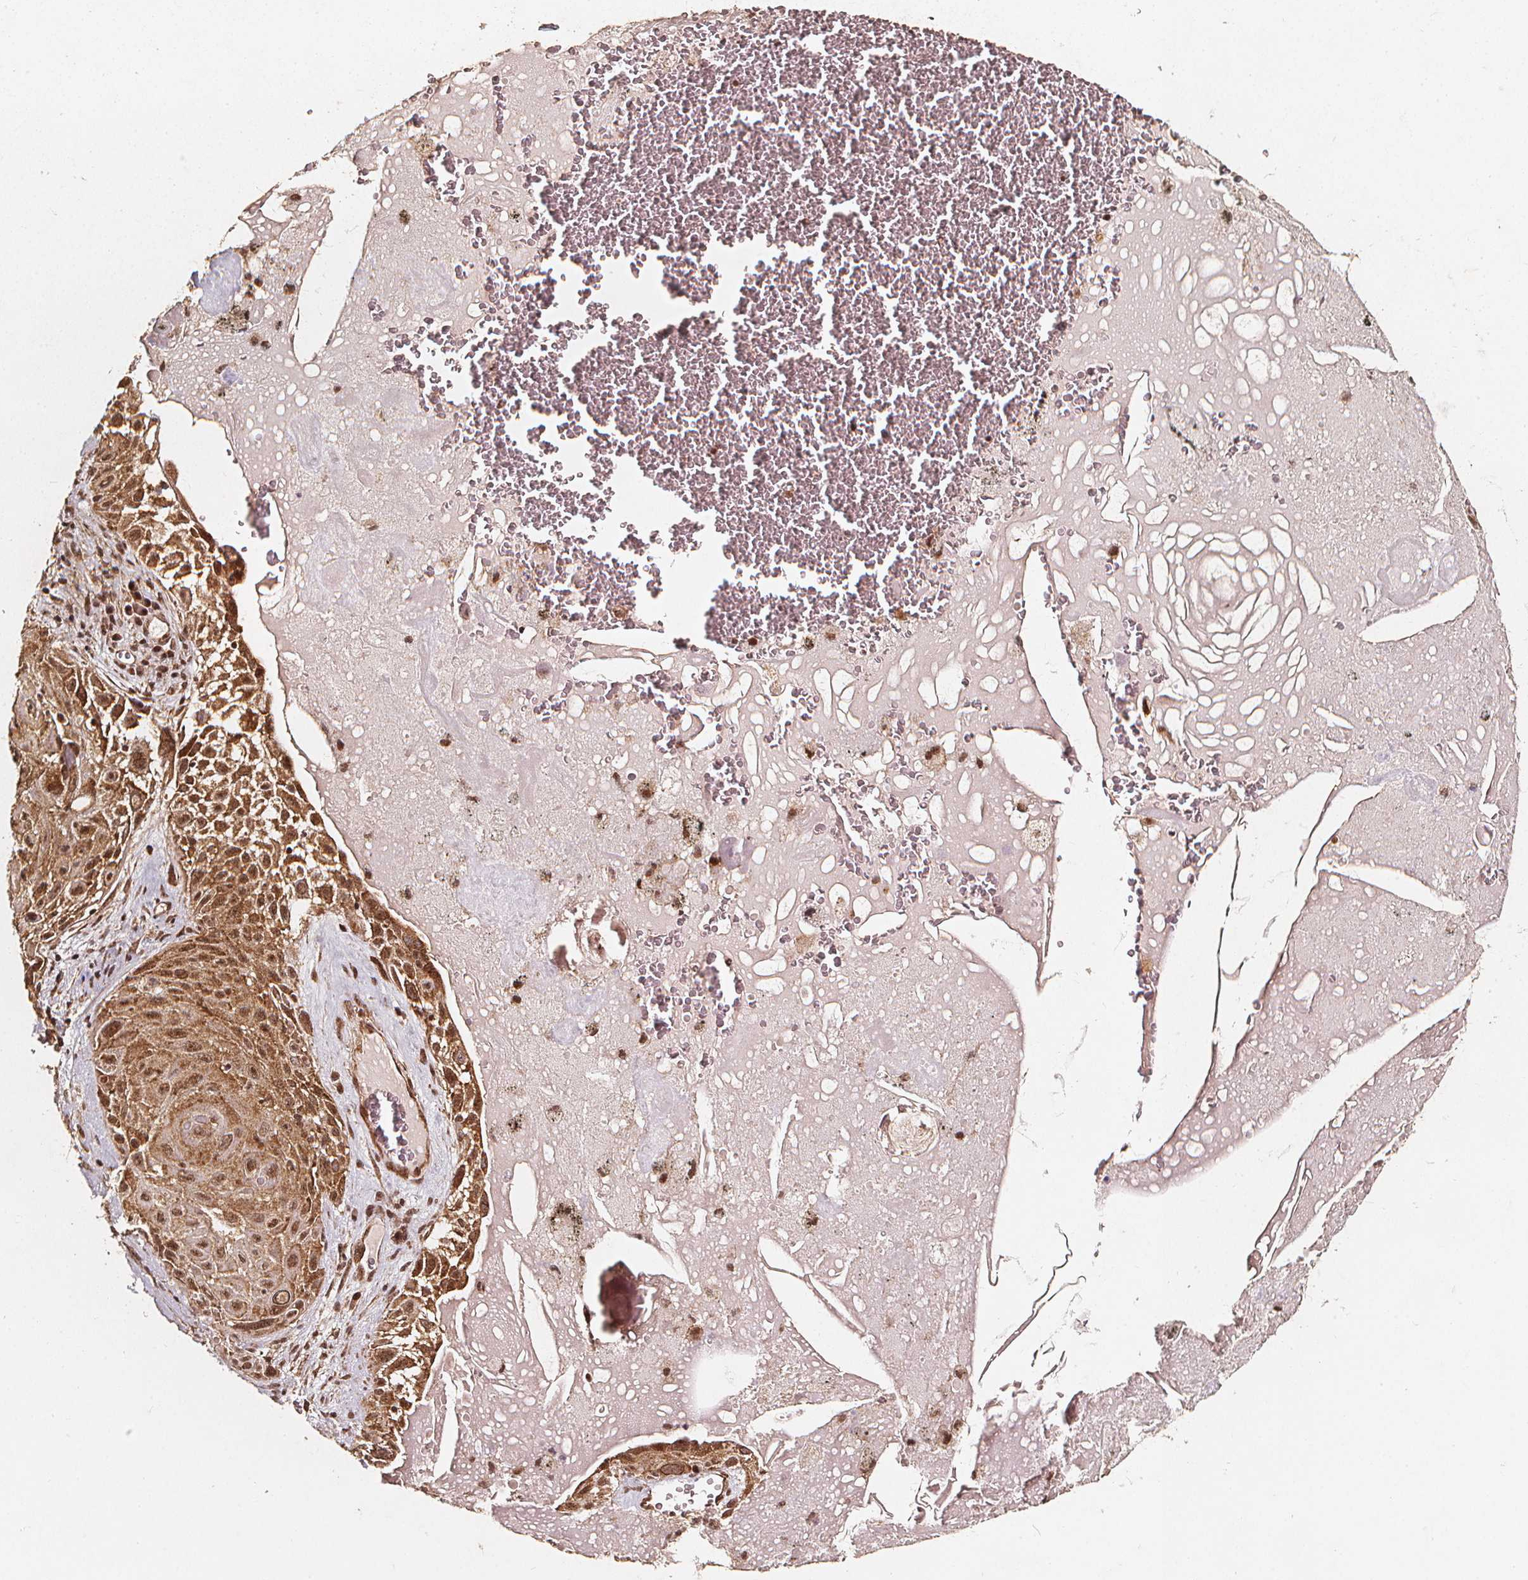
{"staining": {"intensity": "strong", "quantity": ">75%", "location": "cytoplasmic/membranous,nuclear"}, "tissue": "lung cancer", "cell_type": "Tumor cells", "image_type": "cancer", "snomed": [{"axis": "morphology", "description": "Squamous cell carcinoma, NOS"}, {"axis": "topography", "description": "Lung"}], "caption": "An image showing strong cytoplasmic/membranous and nuclear positivity in about >75% of tumor cells in lung cancer (squamous cell carcinoma), as visualized by brown immunohistochemical staining.", "gene": "SMN1", "patient": {"sex": "male", "age": 79}}